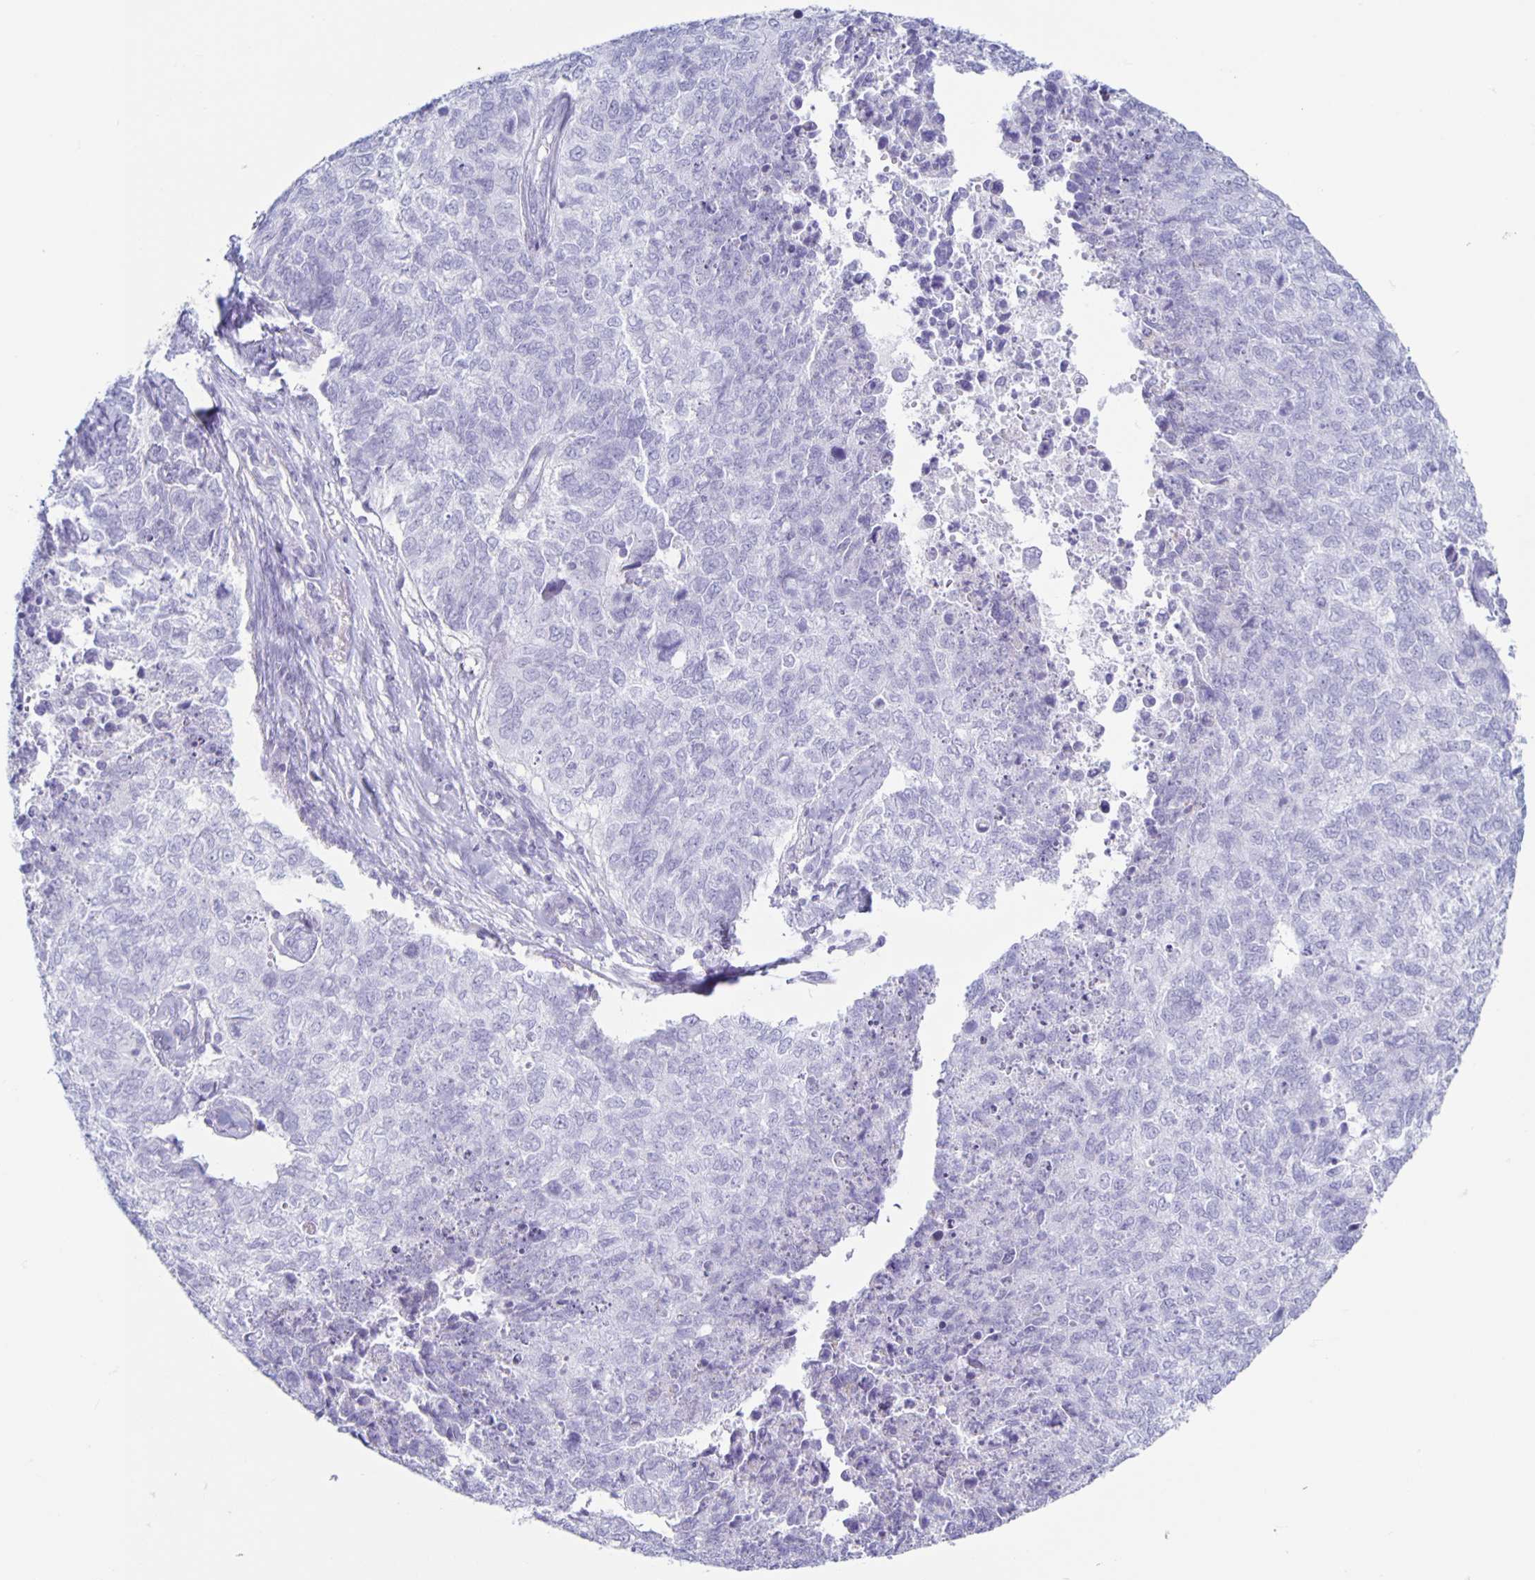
{"staining": {"intensity": "negative", "quantity": "none", "location": "none"}, "tissue": "cervical cancer", "cell_type": "Tumor cells", "image_type": "cancer", "snomed": [{"axis": "morphology", "description": "Adenocarcinoma, NOS"}, {"axis": "topography", "description": "Cervix"}], "caption": "High magnification brightfield microscopy of cervical adenocarcinoma stained with DAB (brown) and counterstained with hematoxylin (blue): tumor cells show no significant staining.", "gene": "CT45A5", "patient": {"sex": "female", "age": 63}}